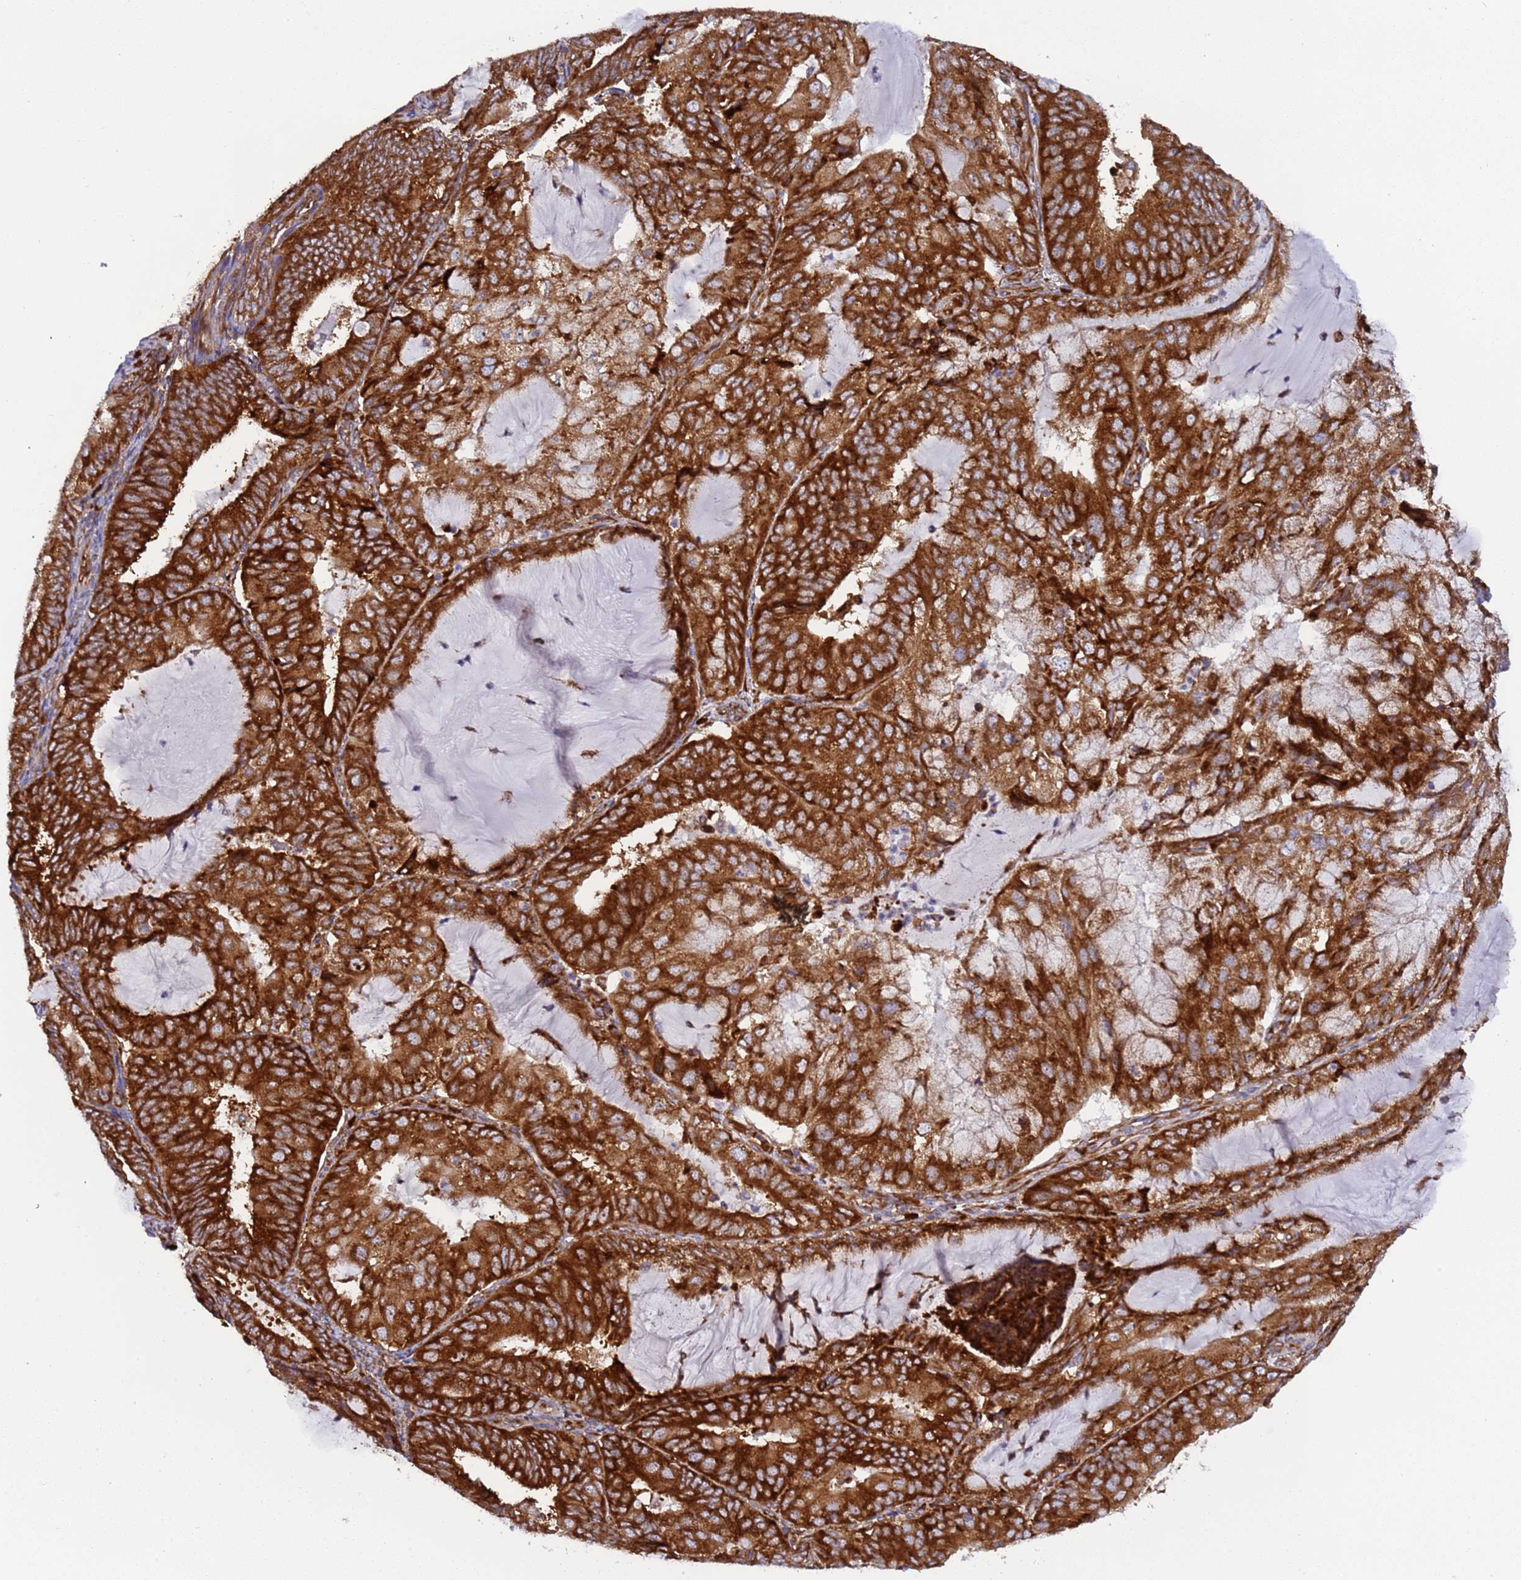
{"staining": {"intensity": "strong", "quantity": ">75%", "location": "cytoplasmic/membranous"}, "tissue": "endometrial cancer", "cell_type": "Tumor cells", "image_type": "cancer", "snomed": [{"axis": "morphology", "description": "Adenocarcinoma, NOS"}, {"axis": "topography", "description": "Endometrium"}], "caption": "A brown stain labels strong cytoplasmic/membranous expression of a protein in endometrial adenocarcinoma tumor cells. (IHC, brightfield microscopy, high magnification).", "gene": "RPL36", "patient": {"sex": "female", "age": 81}}